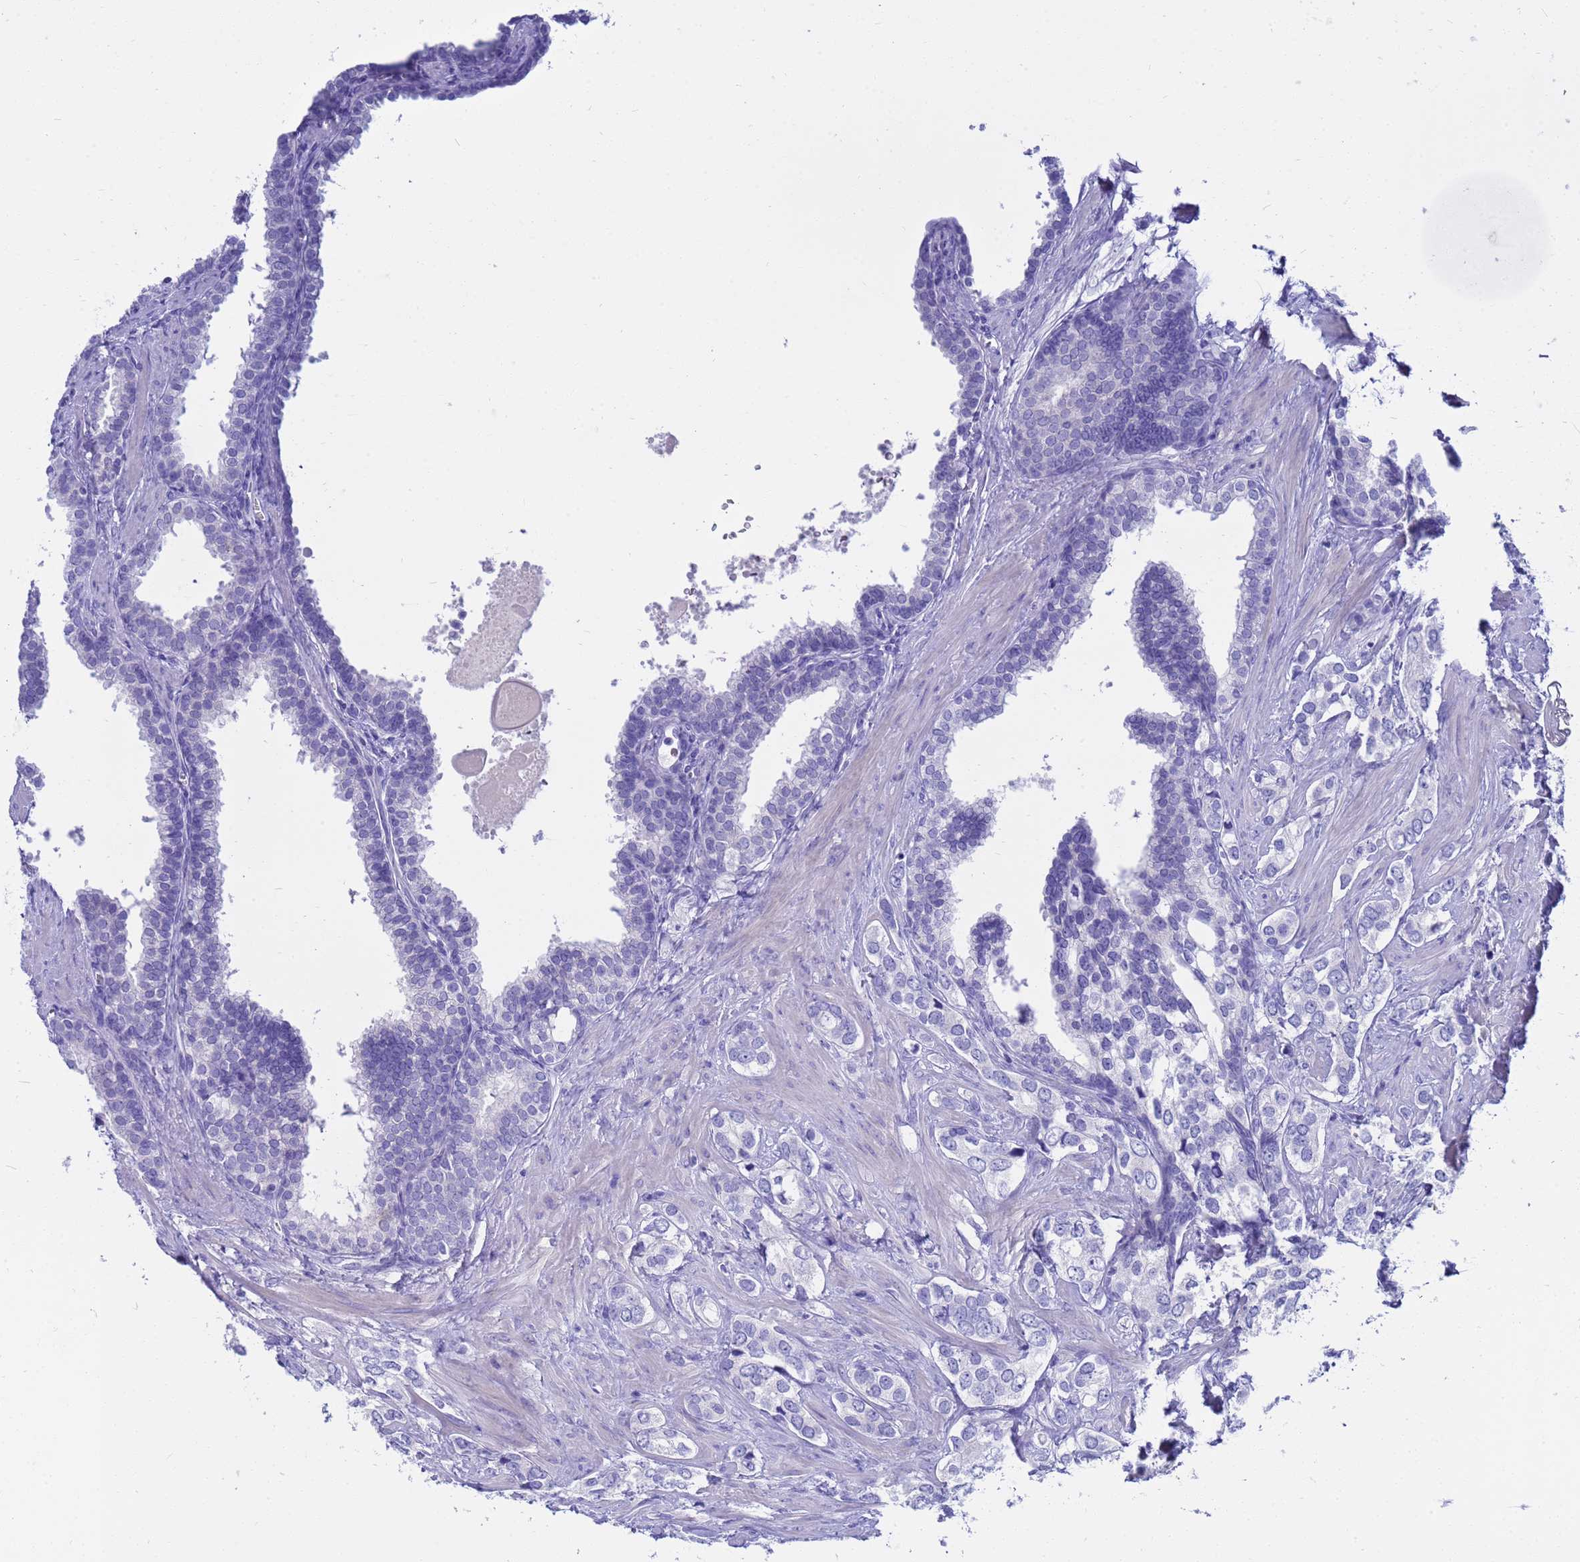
{"staining": {"intensity": "negative", "quantity": "none", "location": "none"}, "tissue": "prostate cancer", "cell_type": "Tumor cells", "image_type": "cancer", "snomed": [{"axis": "morphology", "description": "Adenocarcinoma, High grade"}, {"axis": "topography", "description": "Prostate"}], "caption": "Image shows no significant protein positivity in tumor cells of prostate cancer (adenocarcinoma (high-grade)).", "gene": "SYCN", "patient": {"sex": "male", "age": 66}}